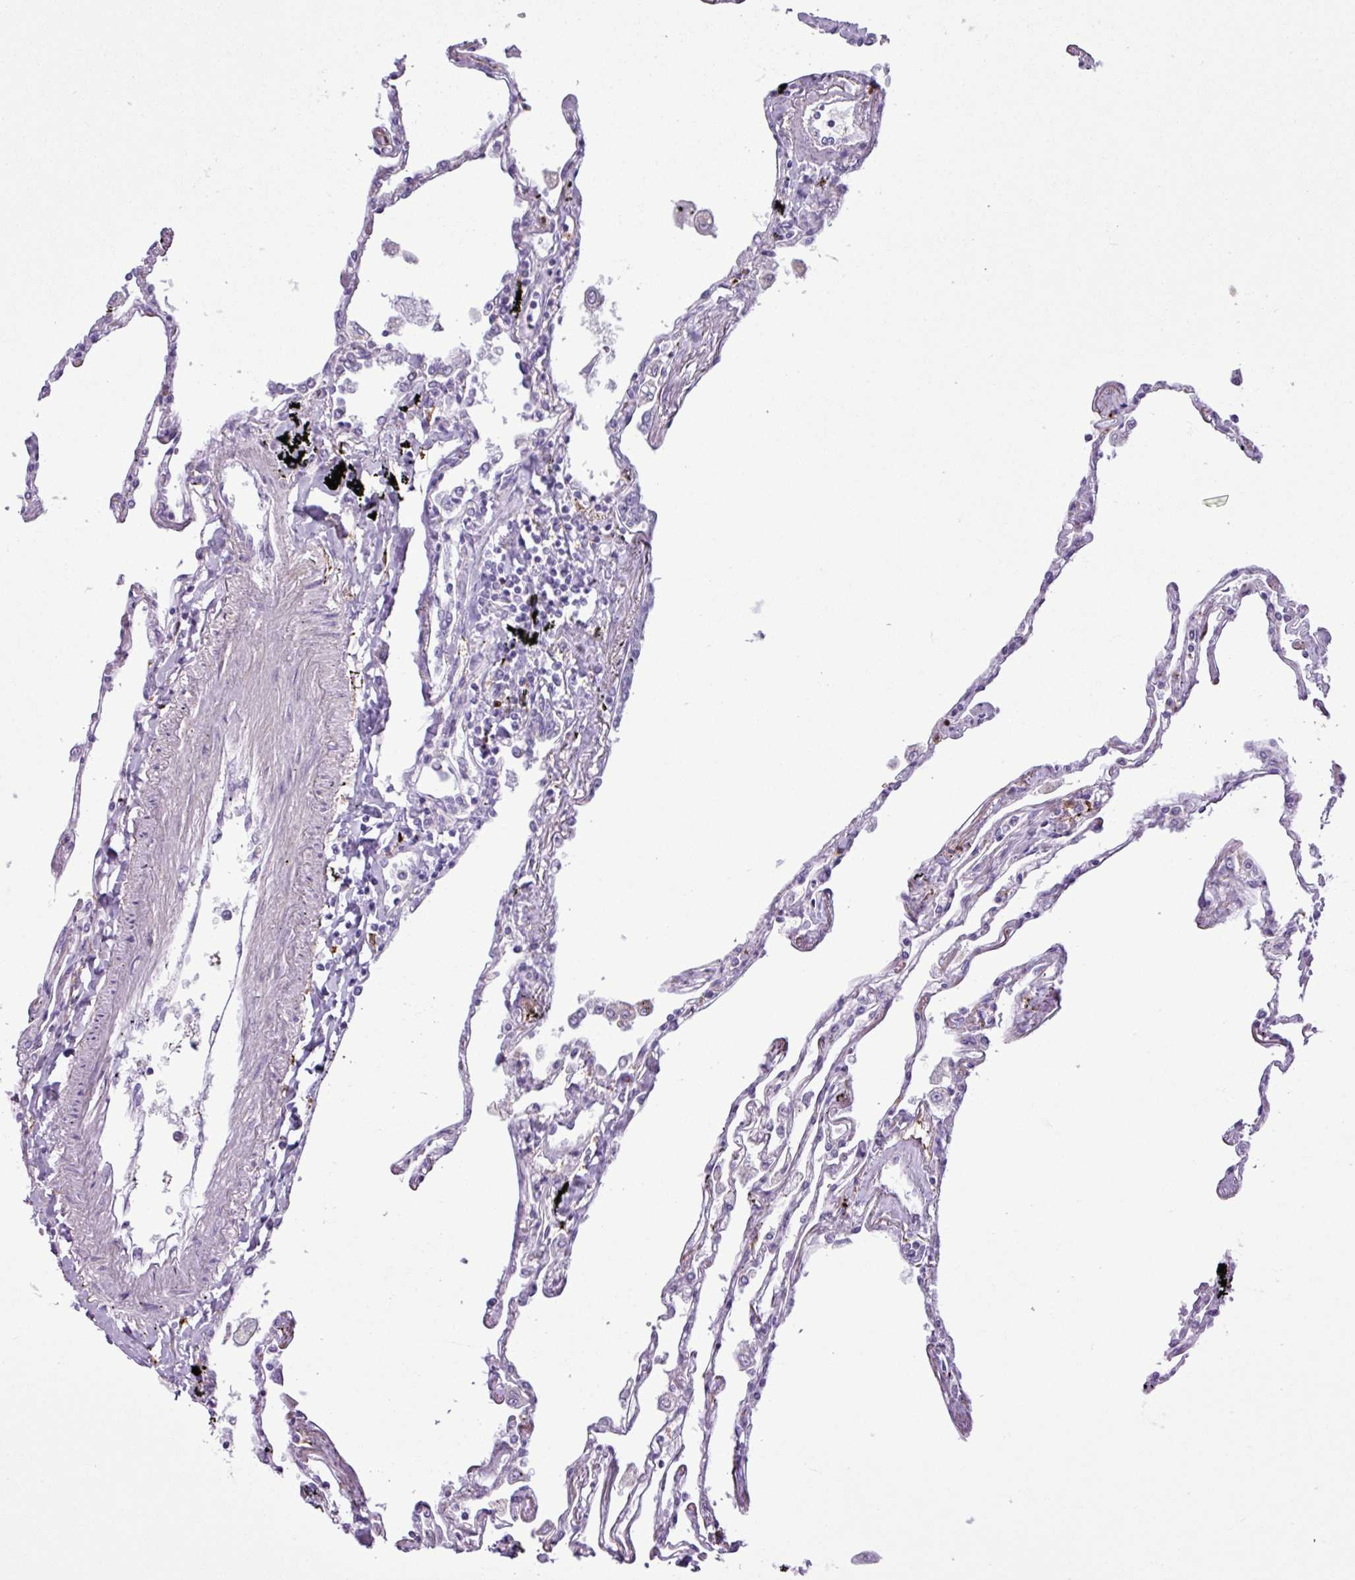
{"staining": {"intensity": "negative", "quantity": "none", "location": "none"}, "tissue": "lung", "cell_type": "Alveolar cells", "image_type": "normal", "snomed": [{"axis": "morphology", "description": "Normal tissue, NOS"}, {"axis": "topography", "description": "Lung"}], "caption": "Immunohistochemistry (IHC) histopathology image of normal lung: human lung stained with DAB (3,3'-diaminobenzidine) demonstrates no significant protein expression in alveolar cells.", "gene": "TMEM200C", "patient": {"sex": "female", "age": 67}}